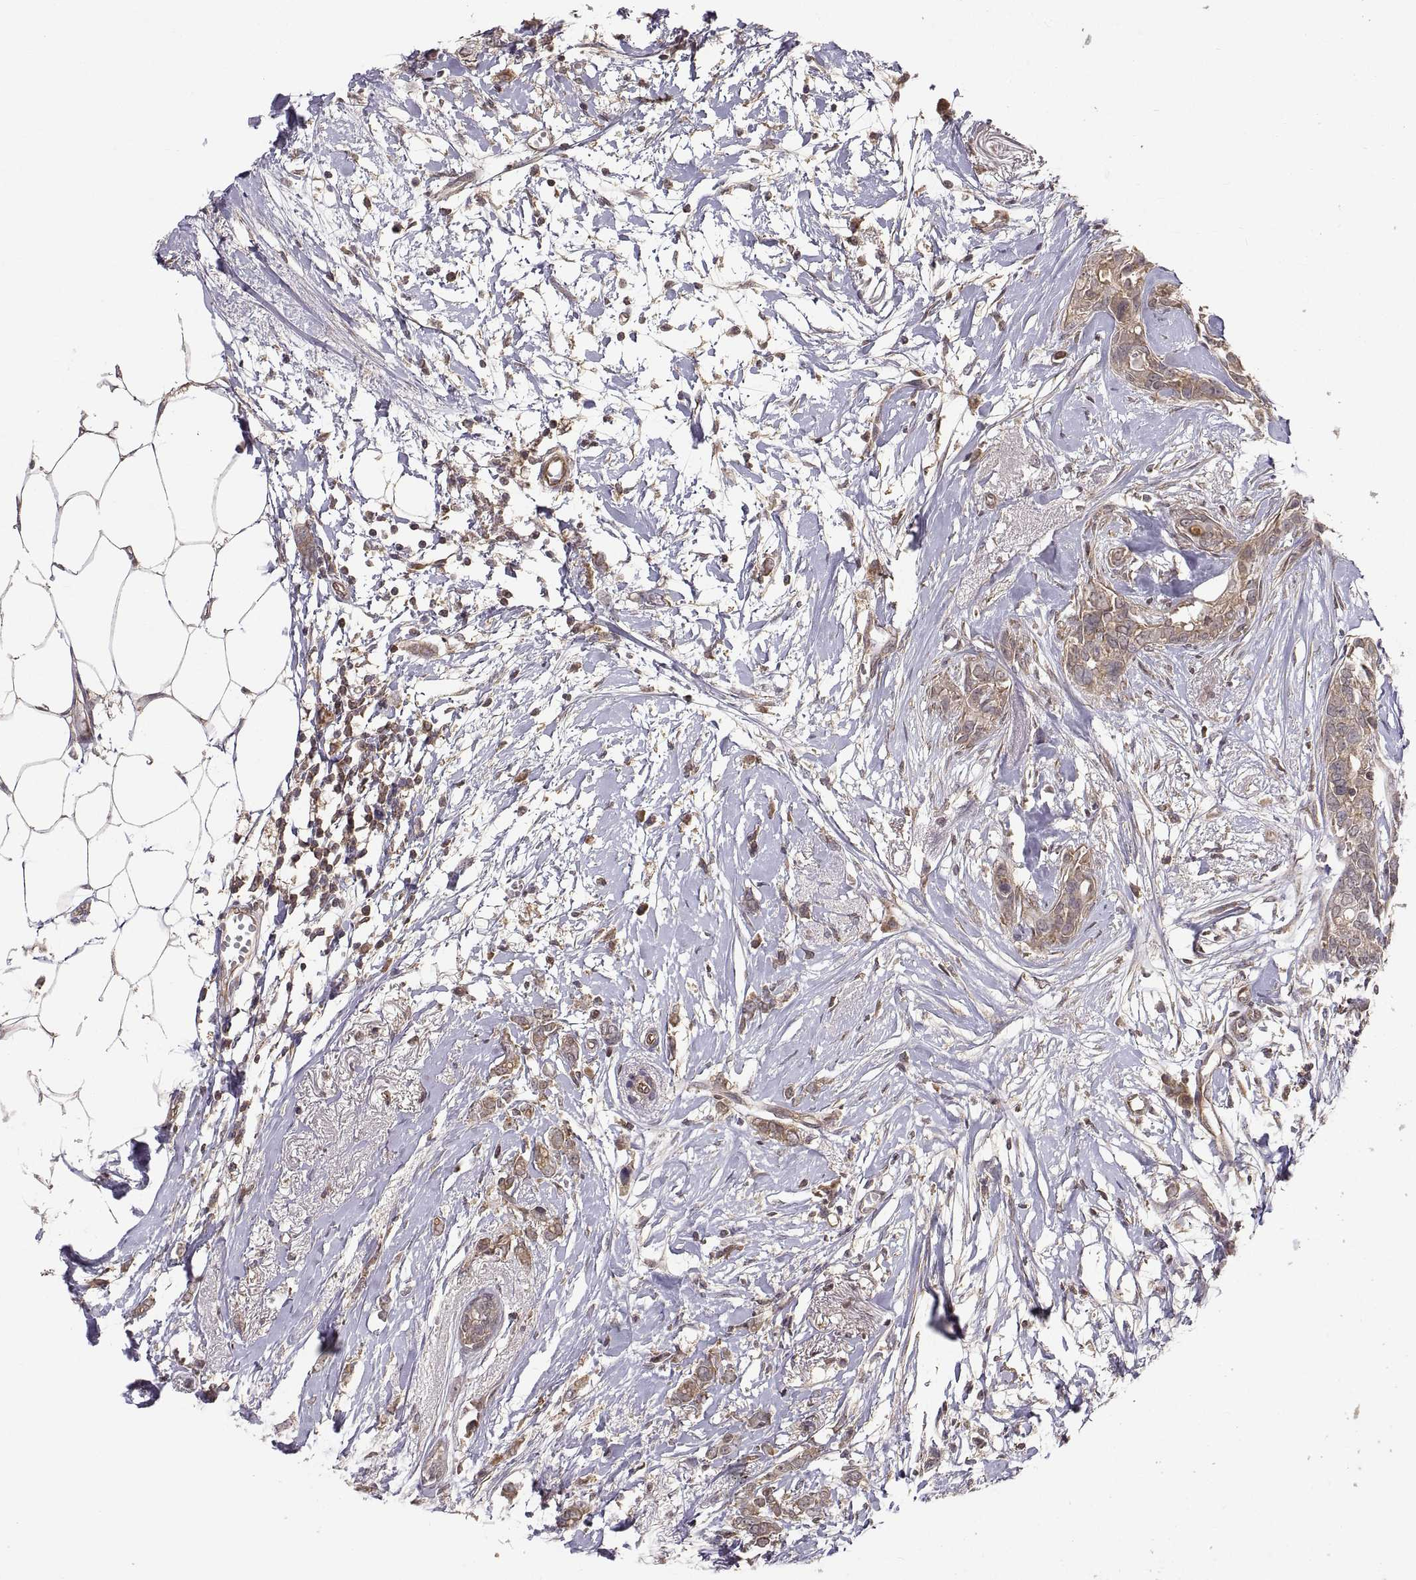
{"staining": {"intensity": "moderate", "quantity": "25%-75%", "location": "cytoplasmic/membranous"}, "tissue": "breast cancer", "cell_type": "Tumor cells", "image_type": "cancer", "snomed": [{"axis": "morphology", "description": "Duct carcinoma"}, {"axis": "topography", "description": "Breast"}], "caption": "Moderate cytoplasmic/membranous protein positivity is appreciated in about 25%-75% of tumor cells in breast infiltrating ductal carcinoma. (brown staining indicates protein expression, while blue staining denotes nuclei).", "gene": "ABL2", "patient": {"sex": "female", "age": 40}}